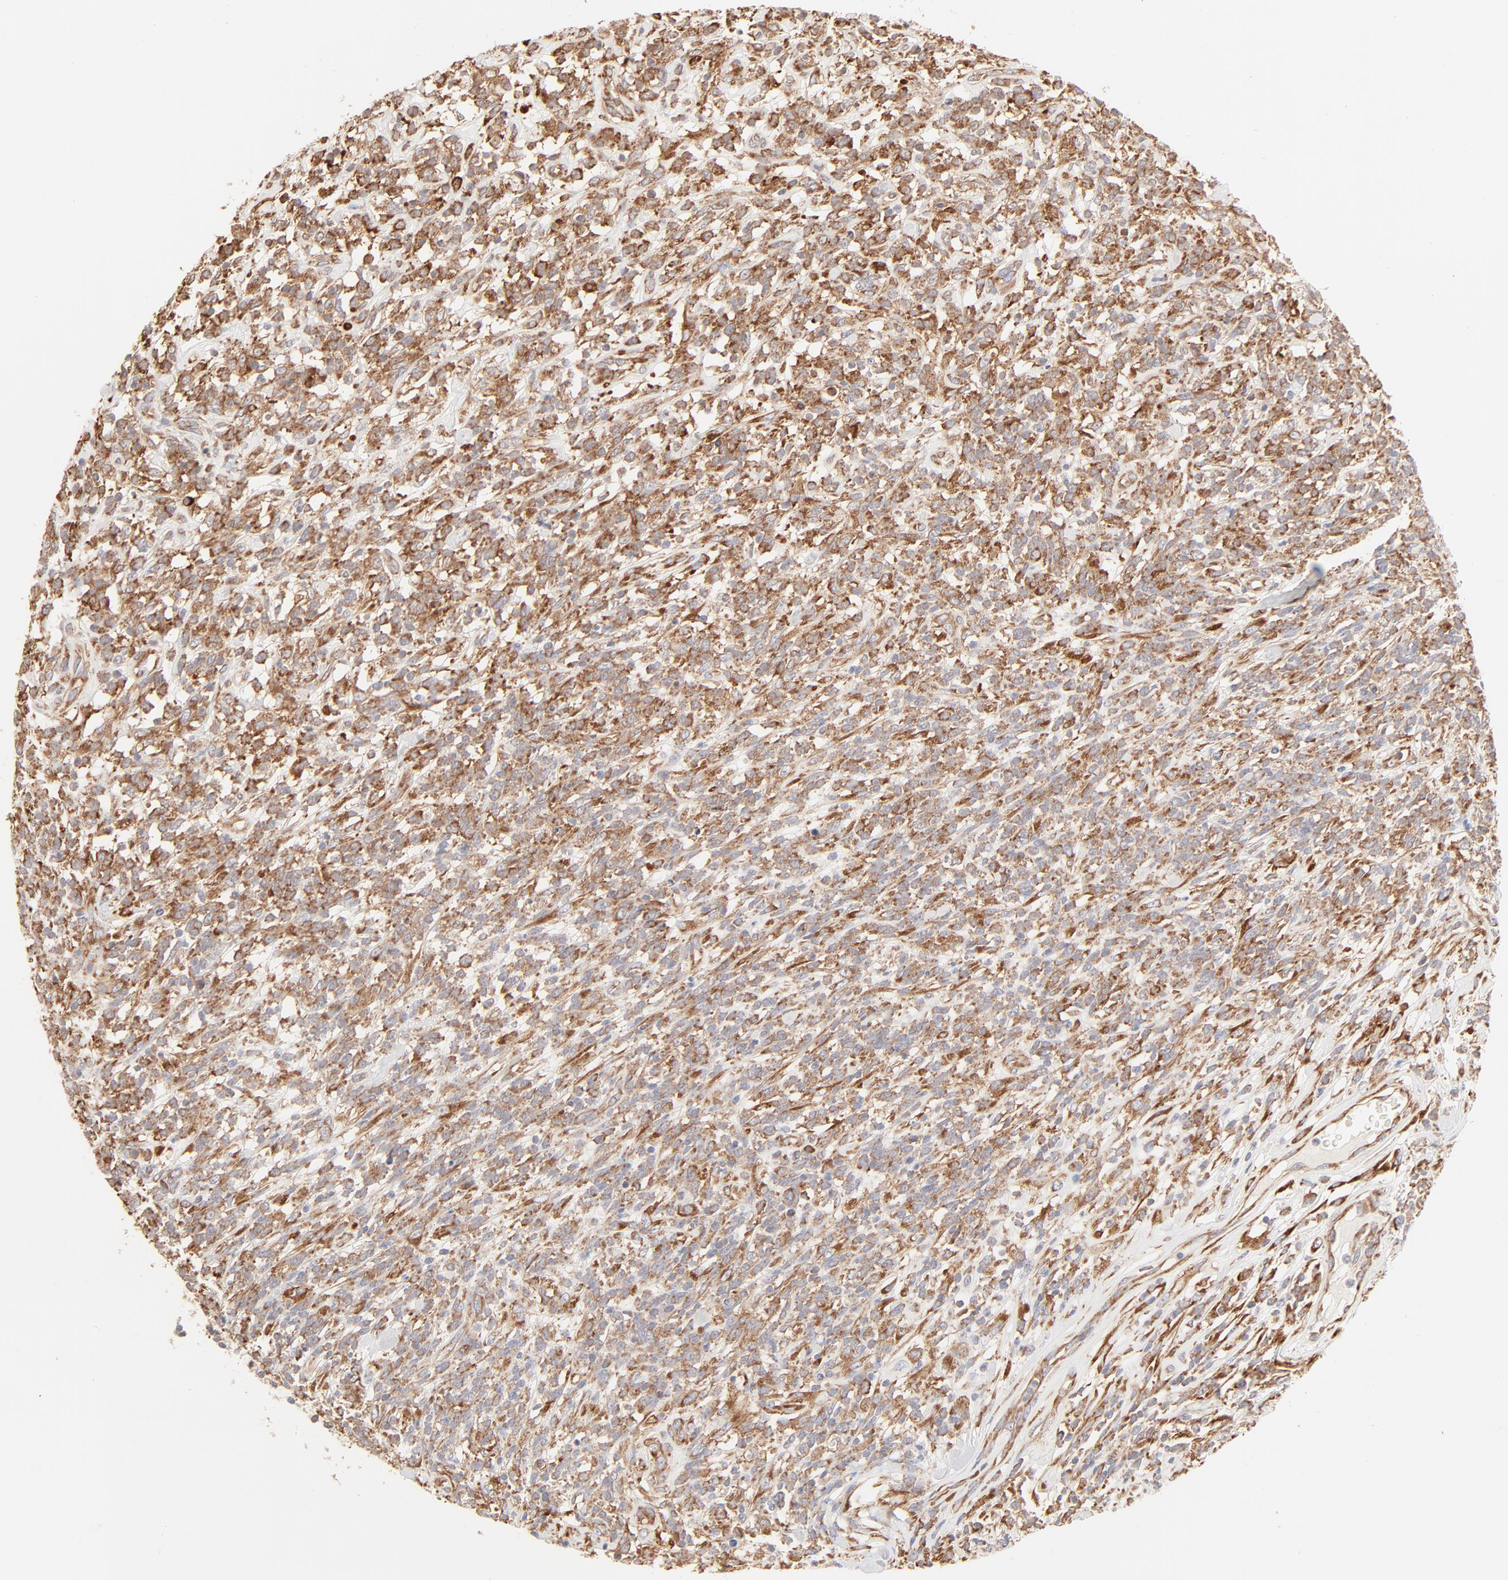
{"staining": {"intensity": "moderate", "quantity": ">75%", "location": "cytoplasmic/membranous"}, "tissue": "lymphoma", "cell_type": "Tumor cells", "image_type": "cancer", "snomed": [{"axis": "morphology", "description": "Malignant lymphoma, non-Hodgkin's type, High grade"}, {"axis": "topography", "description": "Lymph node"}], "caption": "Protein expression analysis of high-grade malignant lymphoma, non-Hodgkin's type reveals moderate cytoplasmic/membranous positivity in about >75% of tumor cells. The protein is shown in brown color, while the nuclei are stained blue.", "gene": "RPS20", "patient": {"sex": "female", "age": 73}}